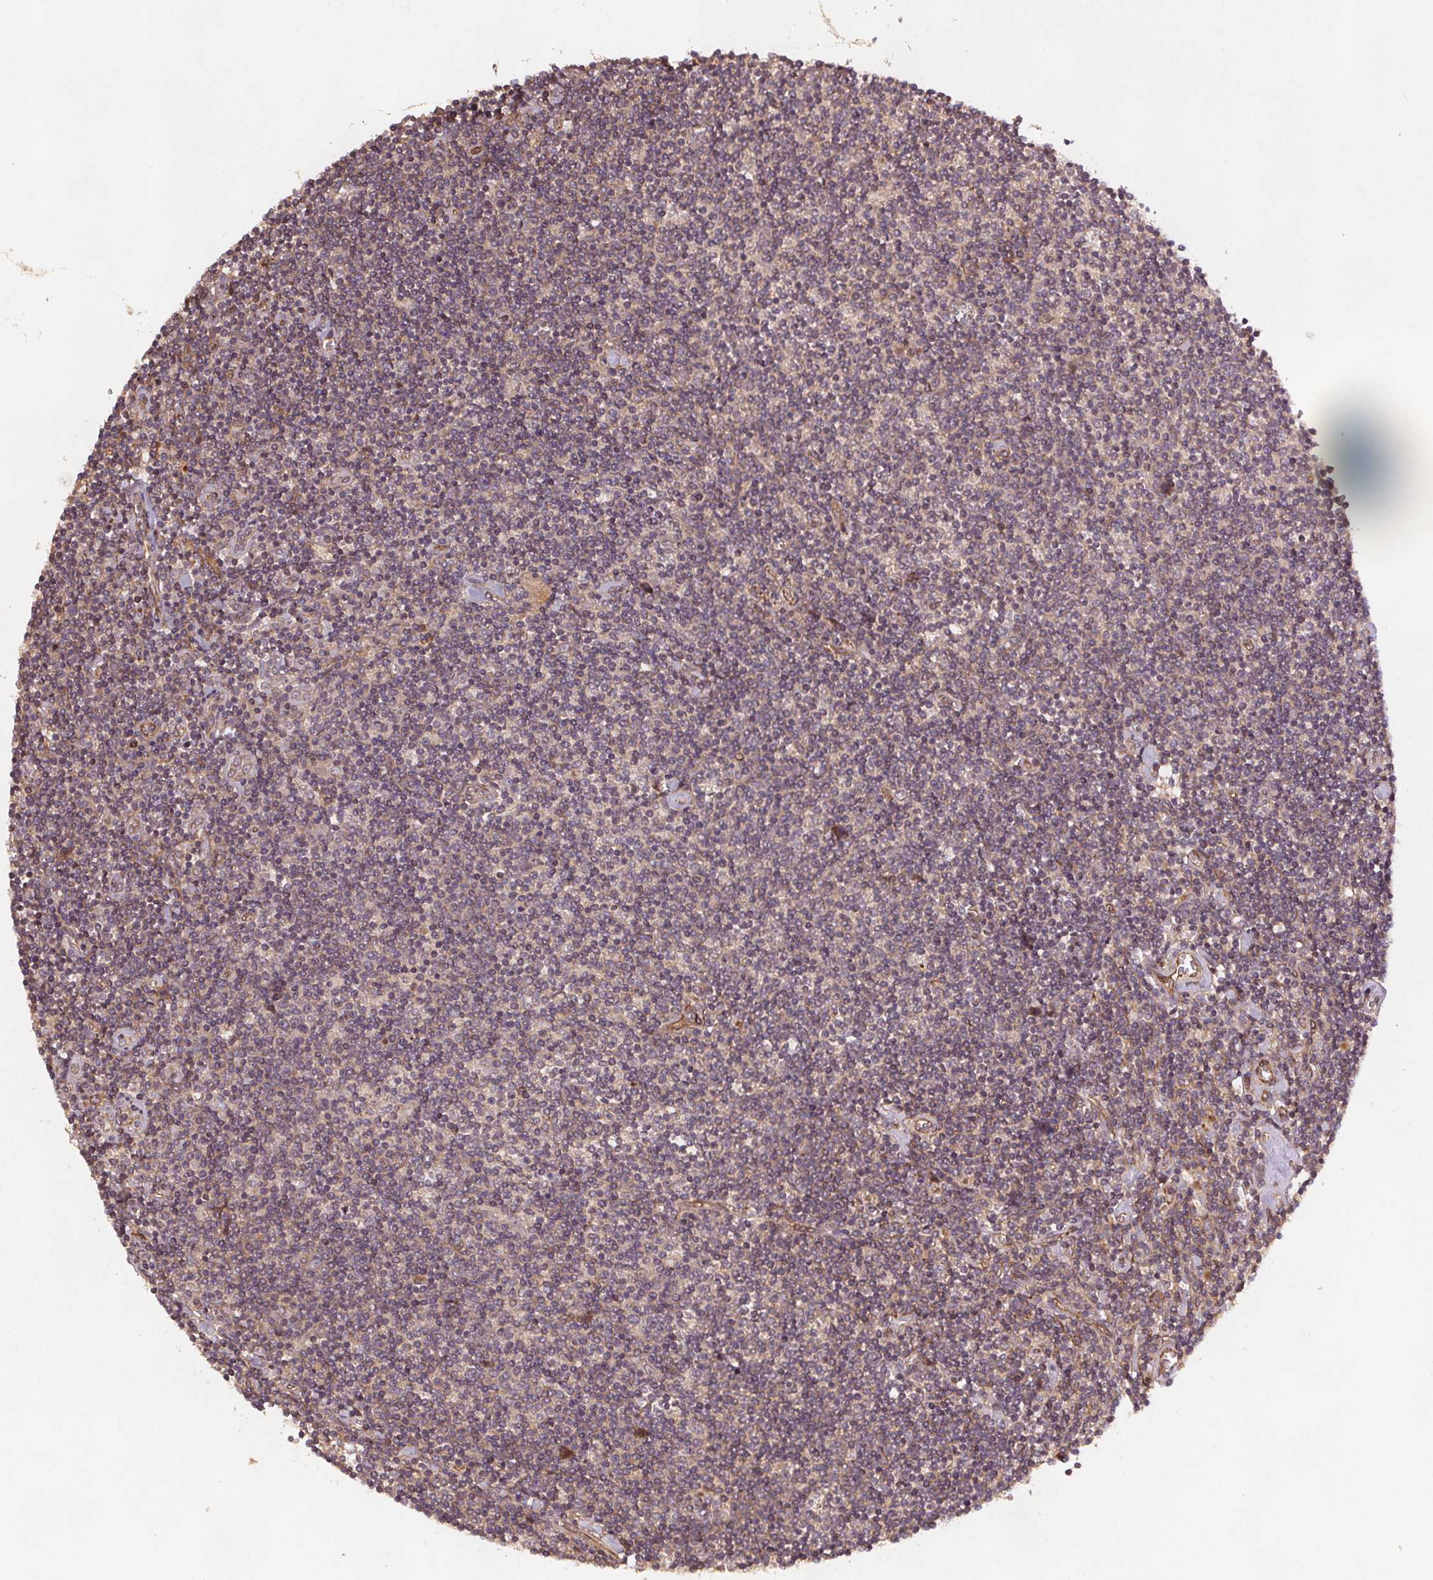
{"staining": {"intensity": "negative", "quantity": "none", "location": "none"}, "tissue": "lymphoma", "cell_type": "Tumor cells", "image_type": "cancer", "snomed": [{"axis": "morphology", "description": "Hodgkin's disease, NOS"}, {"axis": "topography", "description": "Lymph node"}], "caption": "There is no significant staining in tumor cells of lymphoma.", "gene": "SEC14L2", "patient": {"sex": "male", "age": 40}}